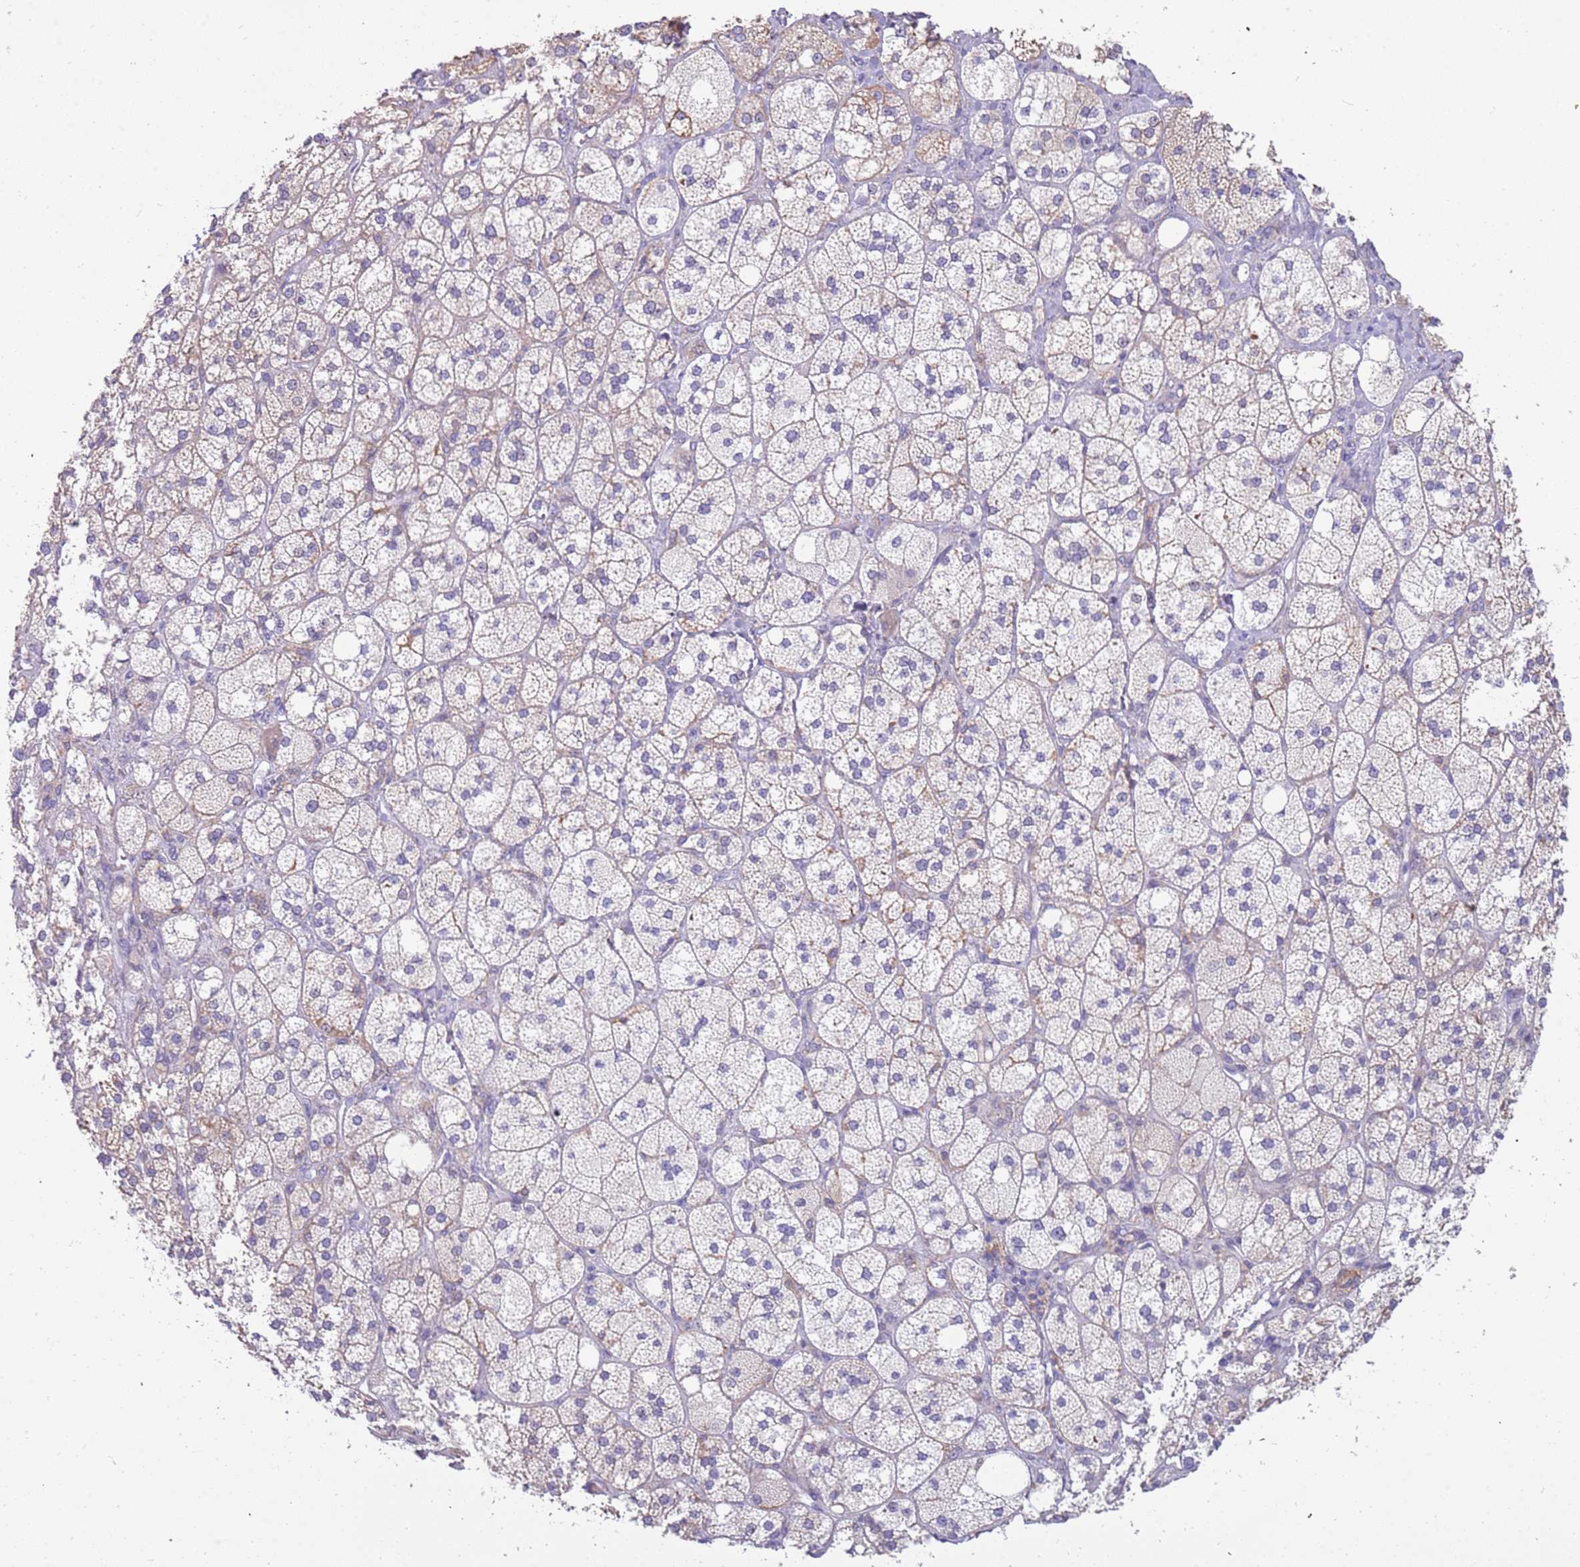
{"staining": {"intensity": "weak", "quantity": "<25%", "location": "cytoplasmic/membranous"}, "tissue": "adrenal gland", "cell_type": "Glandular cells", "image_type": "normal", "snomed": [{"axis": "morphology", "description": "Normal tissue, NOS"}, {"axis": "topography", "description": "Adrenal gland"}], "caption": "Glandular cells are negative for brown protein staining in benign adrenal gland. (DAB (3,3'-diaminobenzidine) immunohistochemistry (IHC) with hematoxylin counter stain).", "gene": "RHCG", "patient": {"sex": "male", "age": 61}}